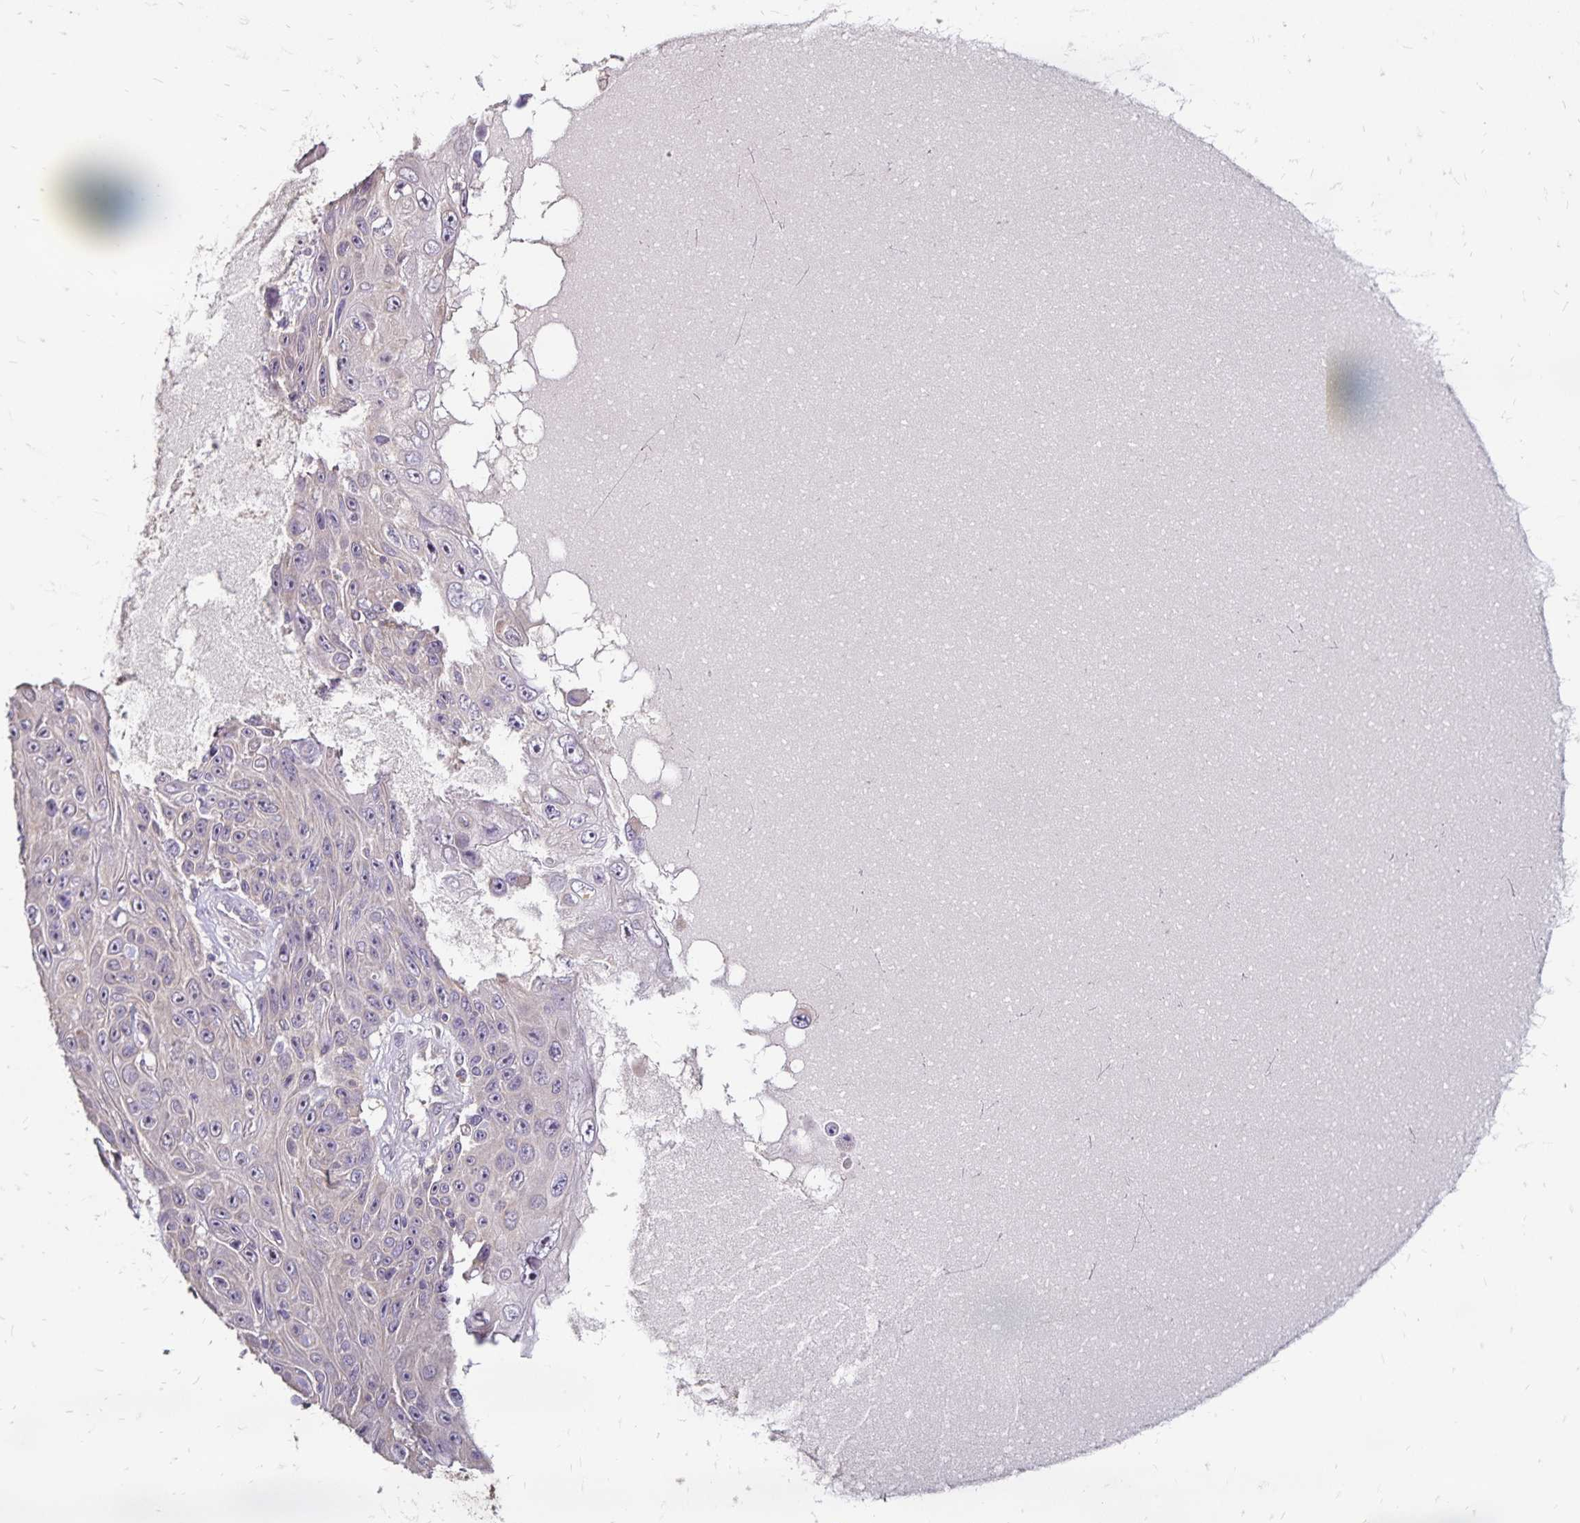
{"staining": {"intensity": "negative", "quantity": "none", "location": "none"}, "tissue": "skin cancer", "cell_type": "Tumor cells", "image_type": "cancer", "snomed": [{"axis": "morphology", "description": "Squamous cell carcinoma, NOS"}, {"axis": "topography", "description": "Skin"}], "caption": "Human squamous cell carcinoma (skin) stained for a protein using immunohistochemistry (IHC) shows no staining in tumor cells.", "gene": "EMC10", "patient": {"sex": "male", "age": 82}}